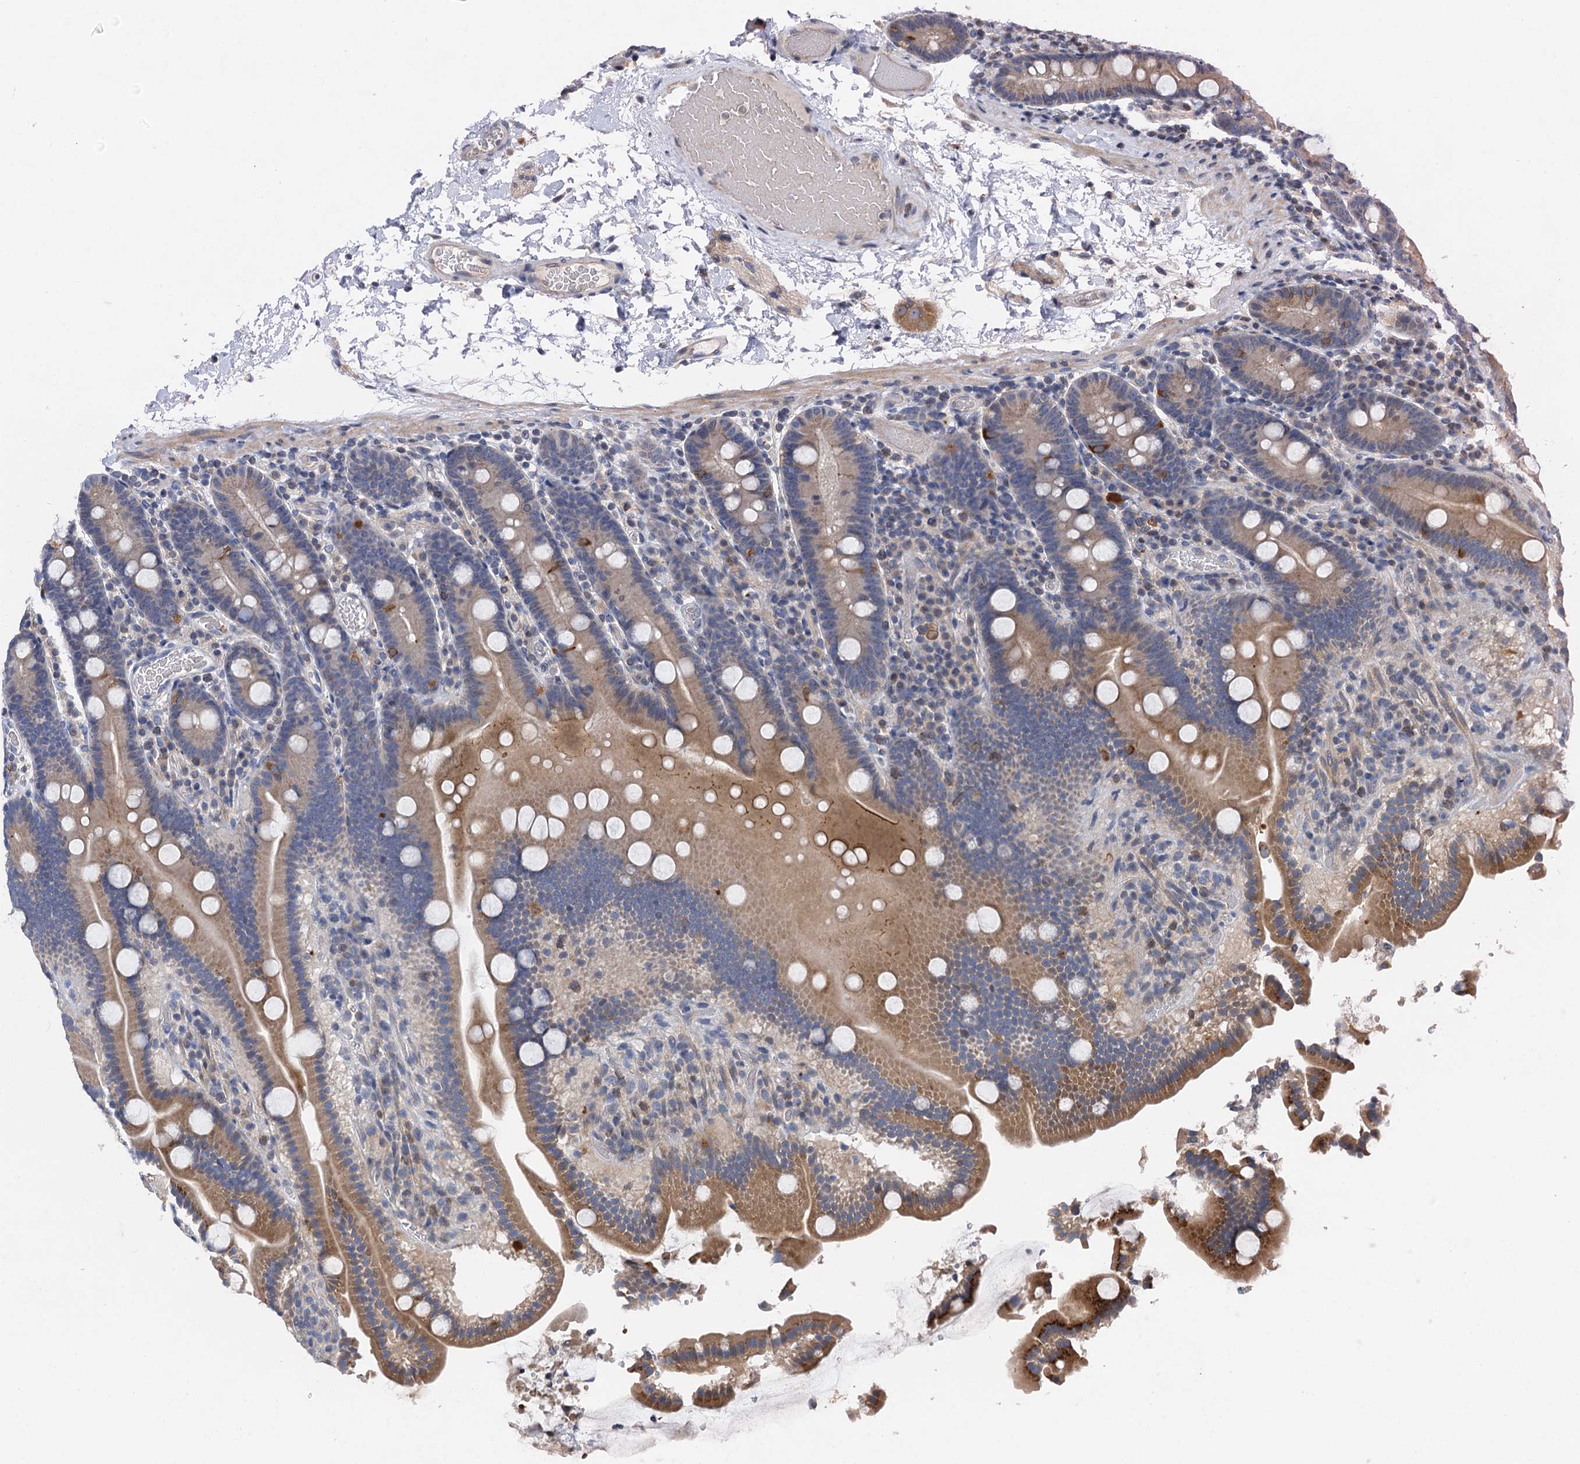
{"staining": {"intensity": "moderate", "quantity": "25%-75%", "location": "cytoplasmic/membranous"}, "tissue": "duodenum", "cell_type": "Glandular cells", "image_type": "normal", "snomed": [{"axis": "morphology", "description": "Normal tissue, NOS"}, {"axis": "topography", "description": "Duodenum"}], "caption": "Brown immunohistochemical staining in benign human duodenum reveals moderate cytoplasmic/membranous staining in approximately 25%-75% of glandular cells.", "gene": "NBEA", "patient": {"sex": "male", "age": 55}}